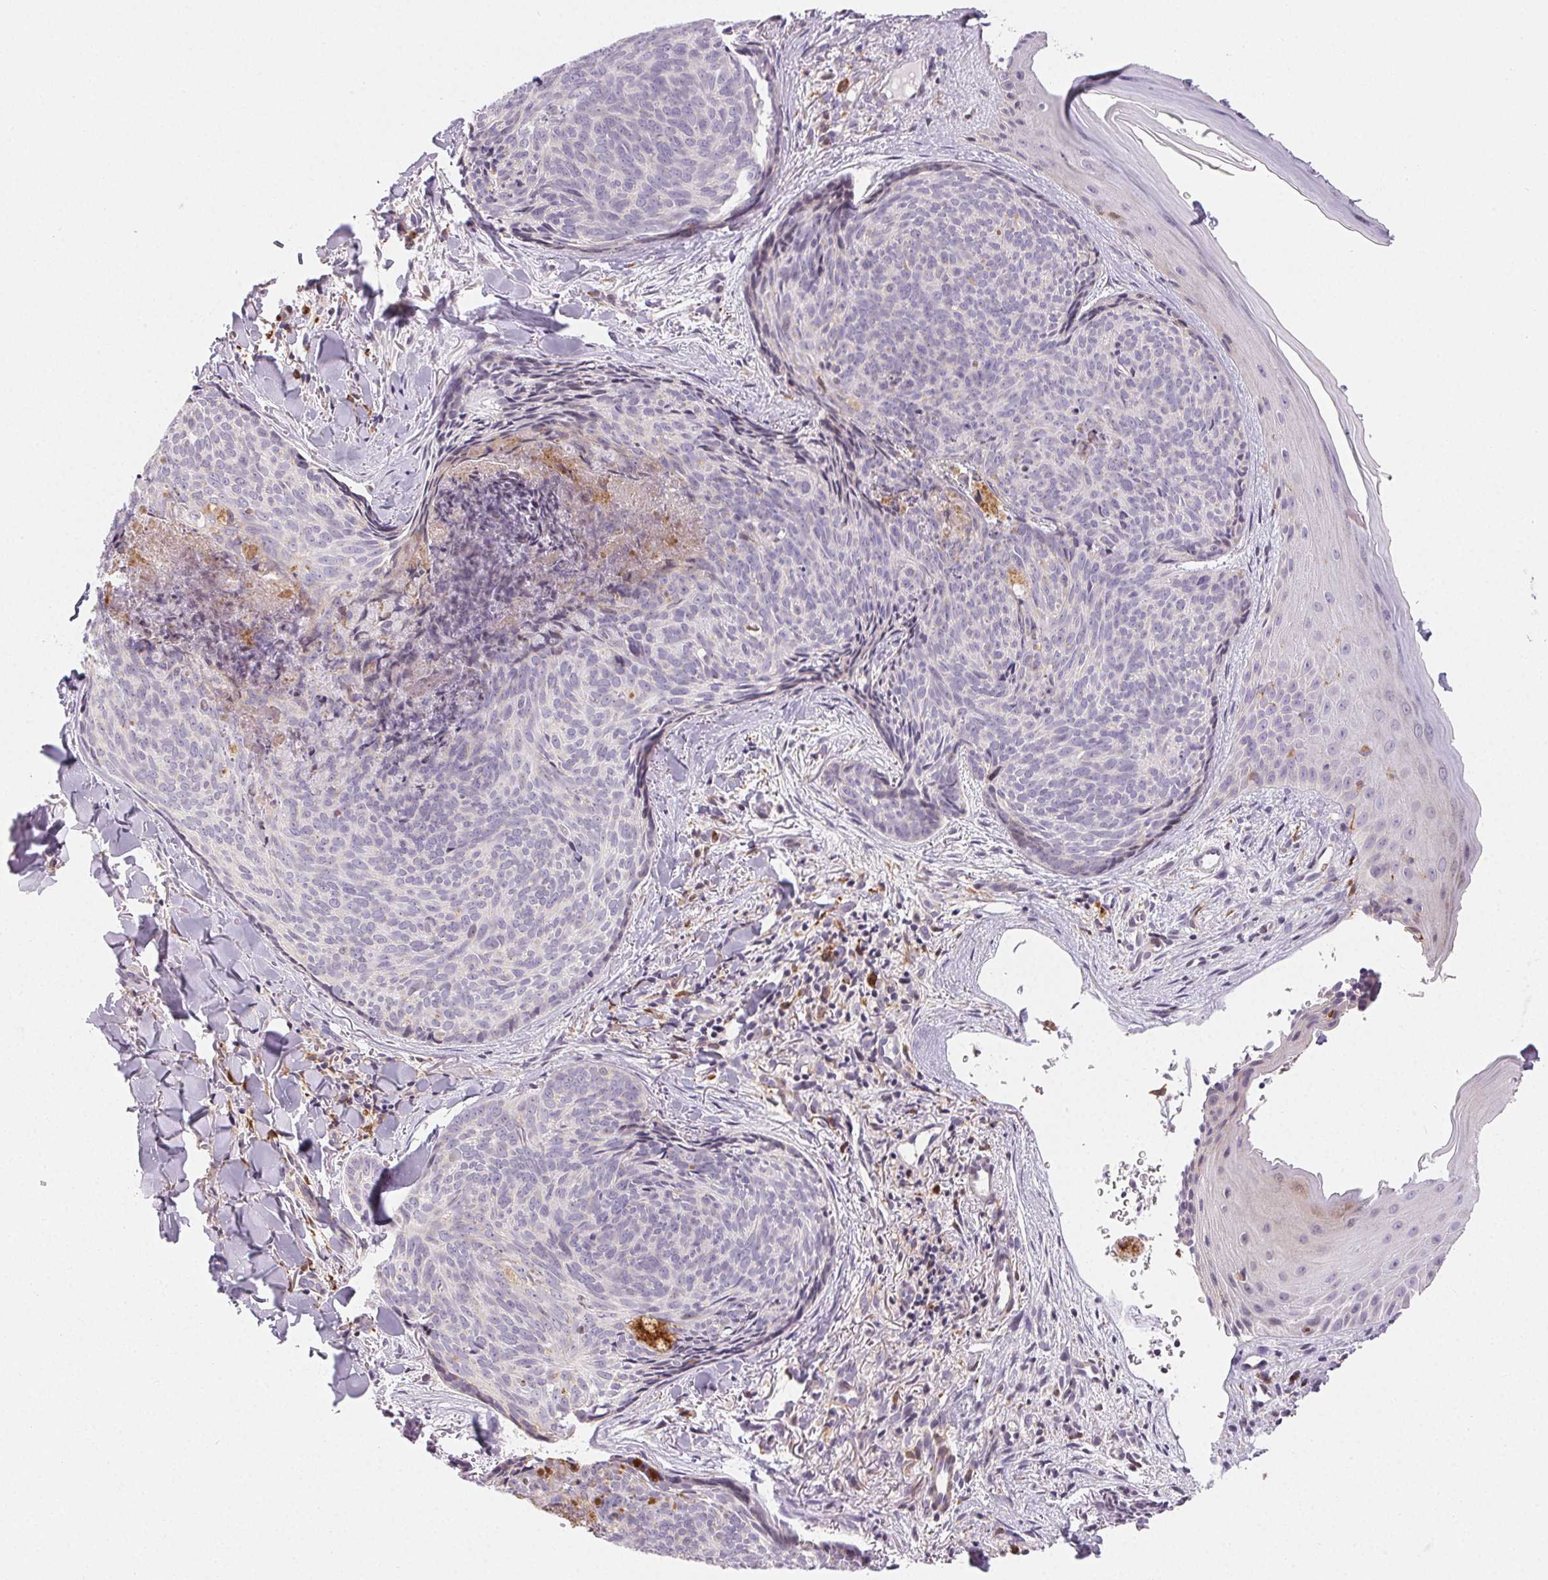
{"staining": {"intensity": "negative", "quantity": "none", "location": "none"}, "tissue": "skin cancer", "cell_type": "Tumor cells", "image_type": "cancer", "snomed": [{"axis": "morphology", "description": "Basal cell carcinoma"}, {"axis": "topography", "description": "Skin"}], "caption": "Protein analysis of skin cancer (basal cell carcinoma) shows no significant expression in tumor cells. (DAB (3,3'-diaminobenzidine) IHC, high magnification).", "gene": "RPGRIP1", "patient": {"sex": "female", "age": 82}}